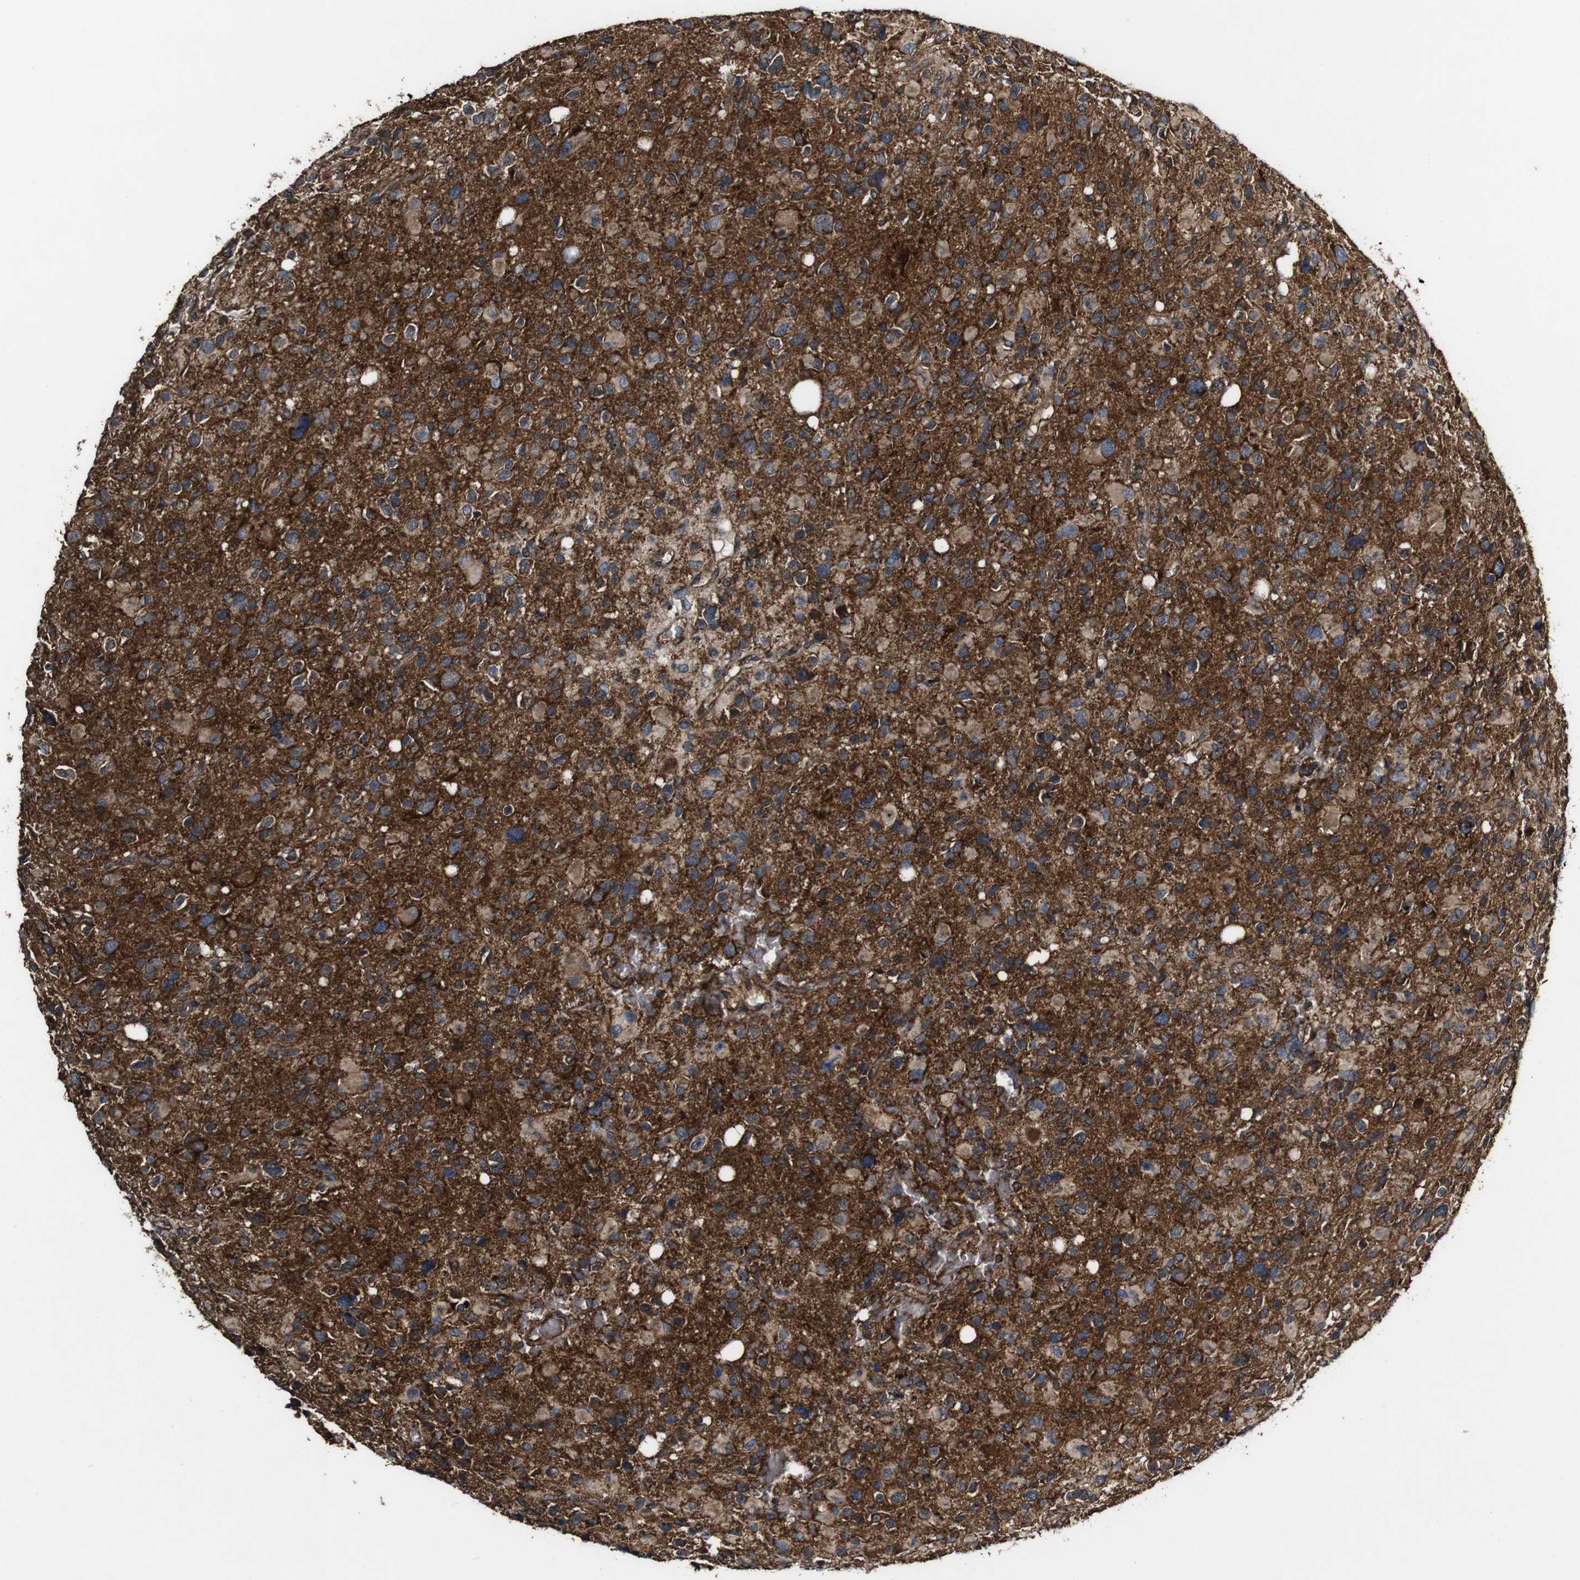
{"staining": {"intensity": "moderate", "quantity": ">75%", "location": "cytoplasmic/membranous"}, "tissue": "glioma", "cell_type": "Tumor cells", "image_type": "cancer", "snomed": [{"axis": "morphology", "description": "Glioma, malignant, High grade"}, {"axis": "topography", "description": "Brain"}], "caption": "Malignant glioma (high-grade) tissue exhibits moderate cytoplasmic/membranous staining in about >75% of tumor cells, visualized by immunohistochemistry.", "gene": "BTN3A3", "patient": {"sex": "male", "age": 48}}